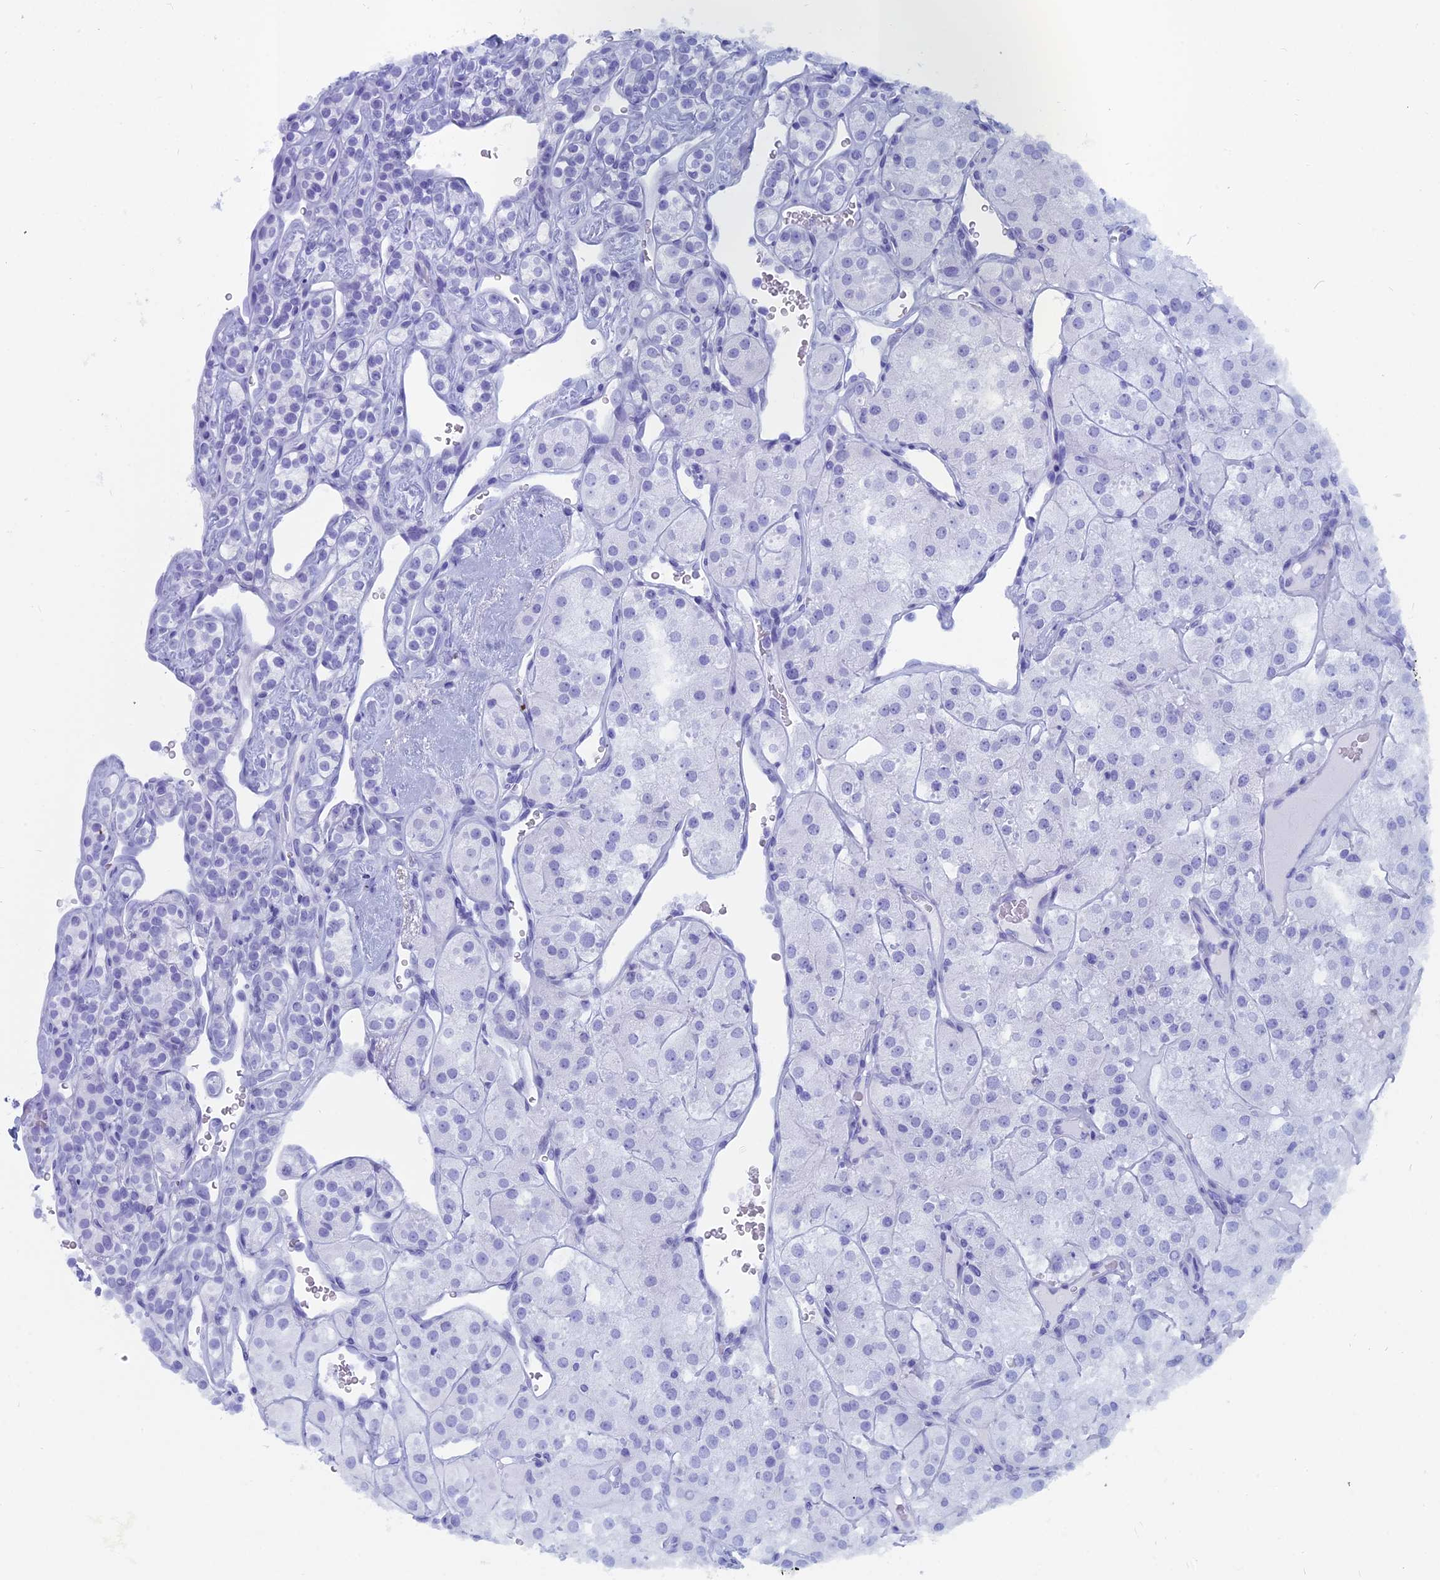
{"staining": {"intensity": "negative", "quantity": "none", "location": "none"}, "tissue": "renal cancer", "cell_type": "Tumor cells", "image_type": "cancer", "snomed": [{"axis": "morphology", "description": "Adenocarcinoma, NOS"}, {"axis": "topography", "description": "Kidney"}], "caption": "There is no significant staining in tumor cells of renal adenocarcinoma. (DAB immunohistochemistry with hematoxylin counter stain).", "gene": "CAPS", "patient": {"sex": "male", "age": 77}}